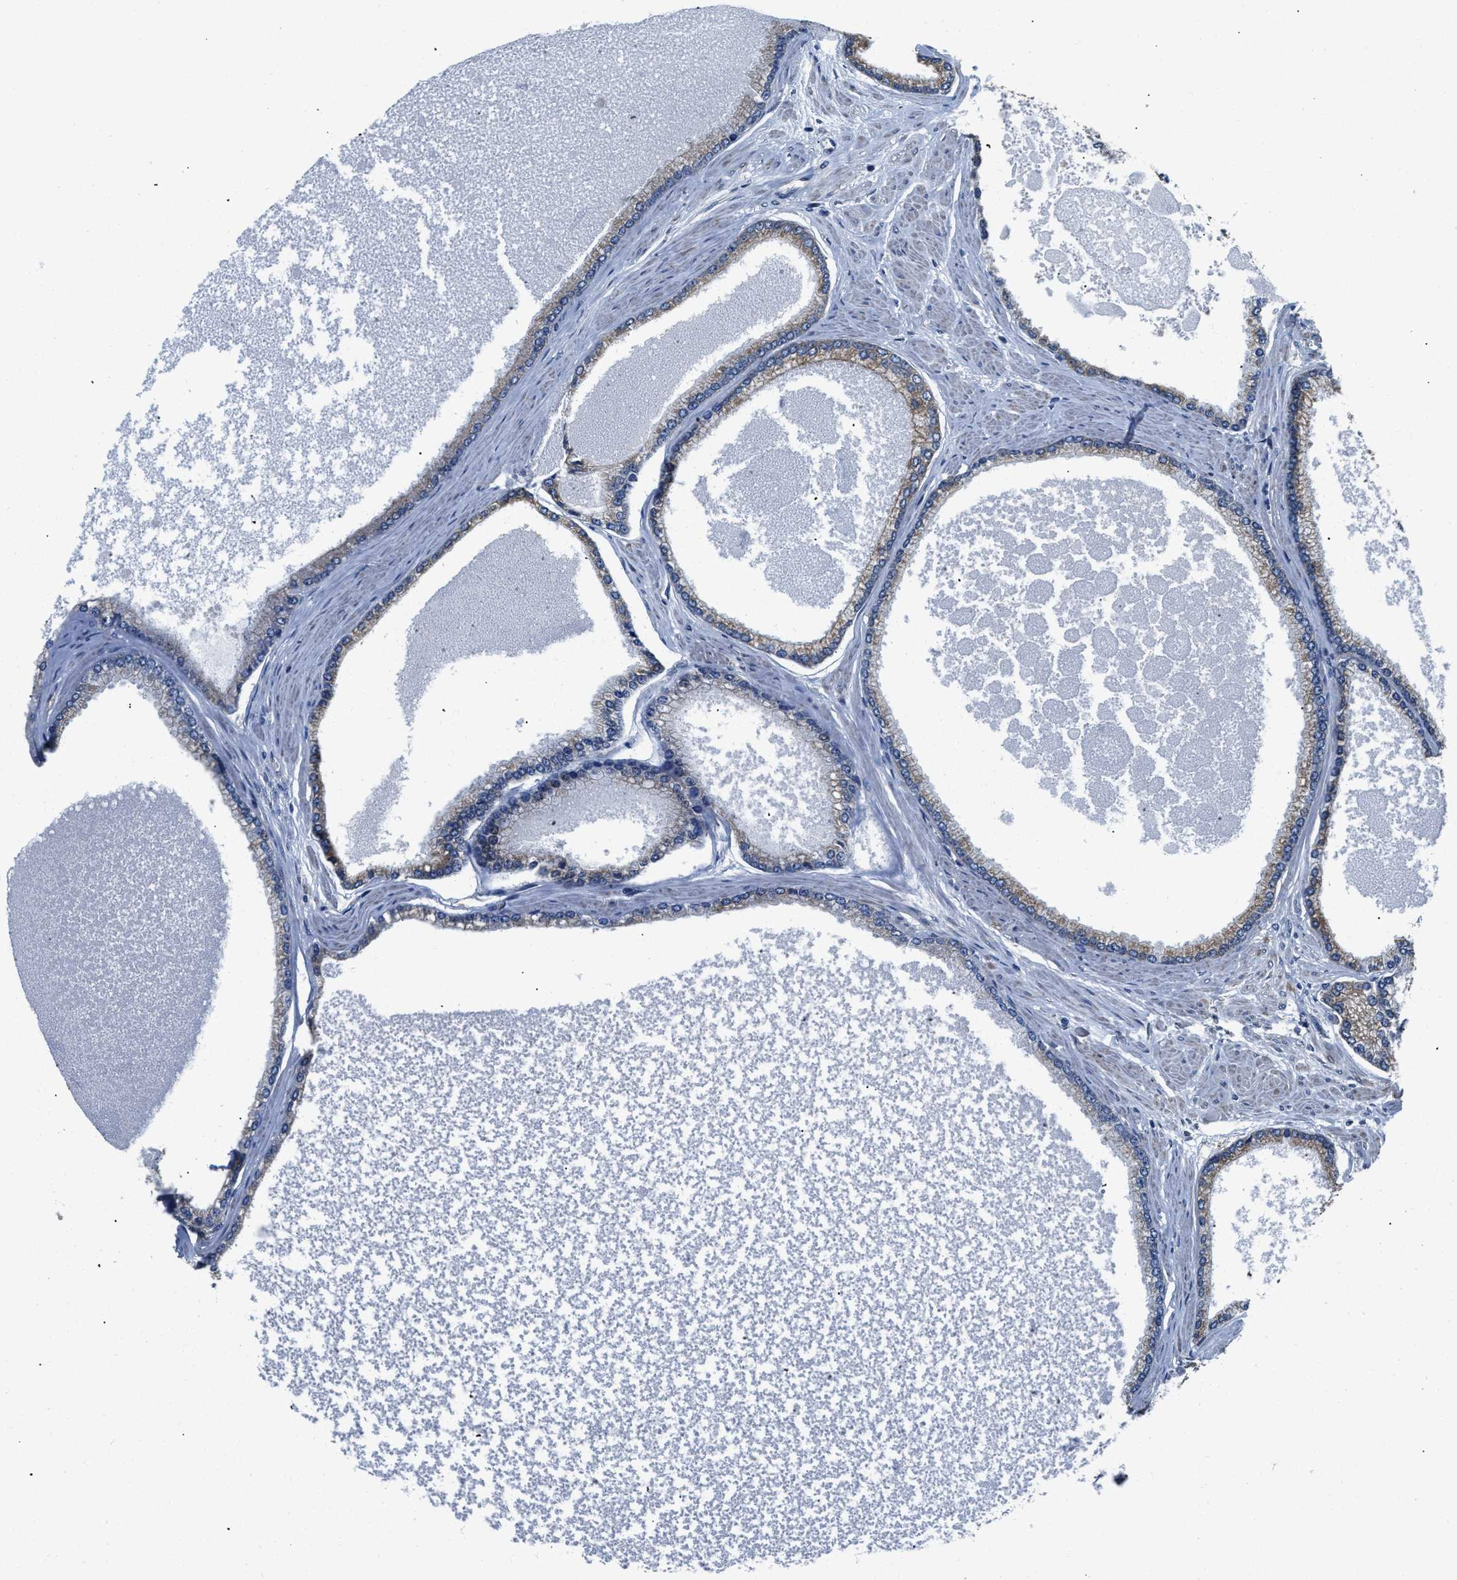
{"staining": {"intensity": "moderate", "quantity": "25%-75%", "location": "cytoplasmic/membranous"}, "tissue": "prostate cancer", "cell_type": "Tumor cells", "image_type": "cancer", "snomed": [{"axis": "morphology", "description": "Adenocarcinoma, High grade"}, {"axis": "topography", "description": "Prostate"}], "caption": "Immunohistochemical staining of human adenocarcinoma (high-grade) (prostate) reveals medium levels of moderate cytoplasmic/membranous protein positivity in about 25%-75% of tumor cells. The protein of interest is stained brown, and the nuclei are stained in blue (DAB IHC with brightfield microscopy, high magnification).", "gene": "CEP128", "patient": {"sex": "male", "age": 61}}